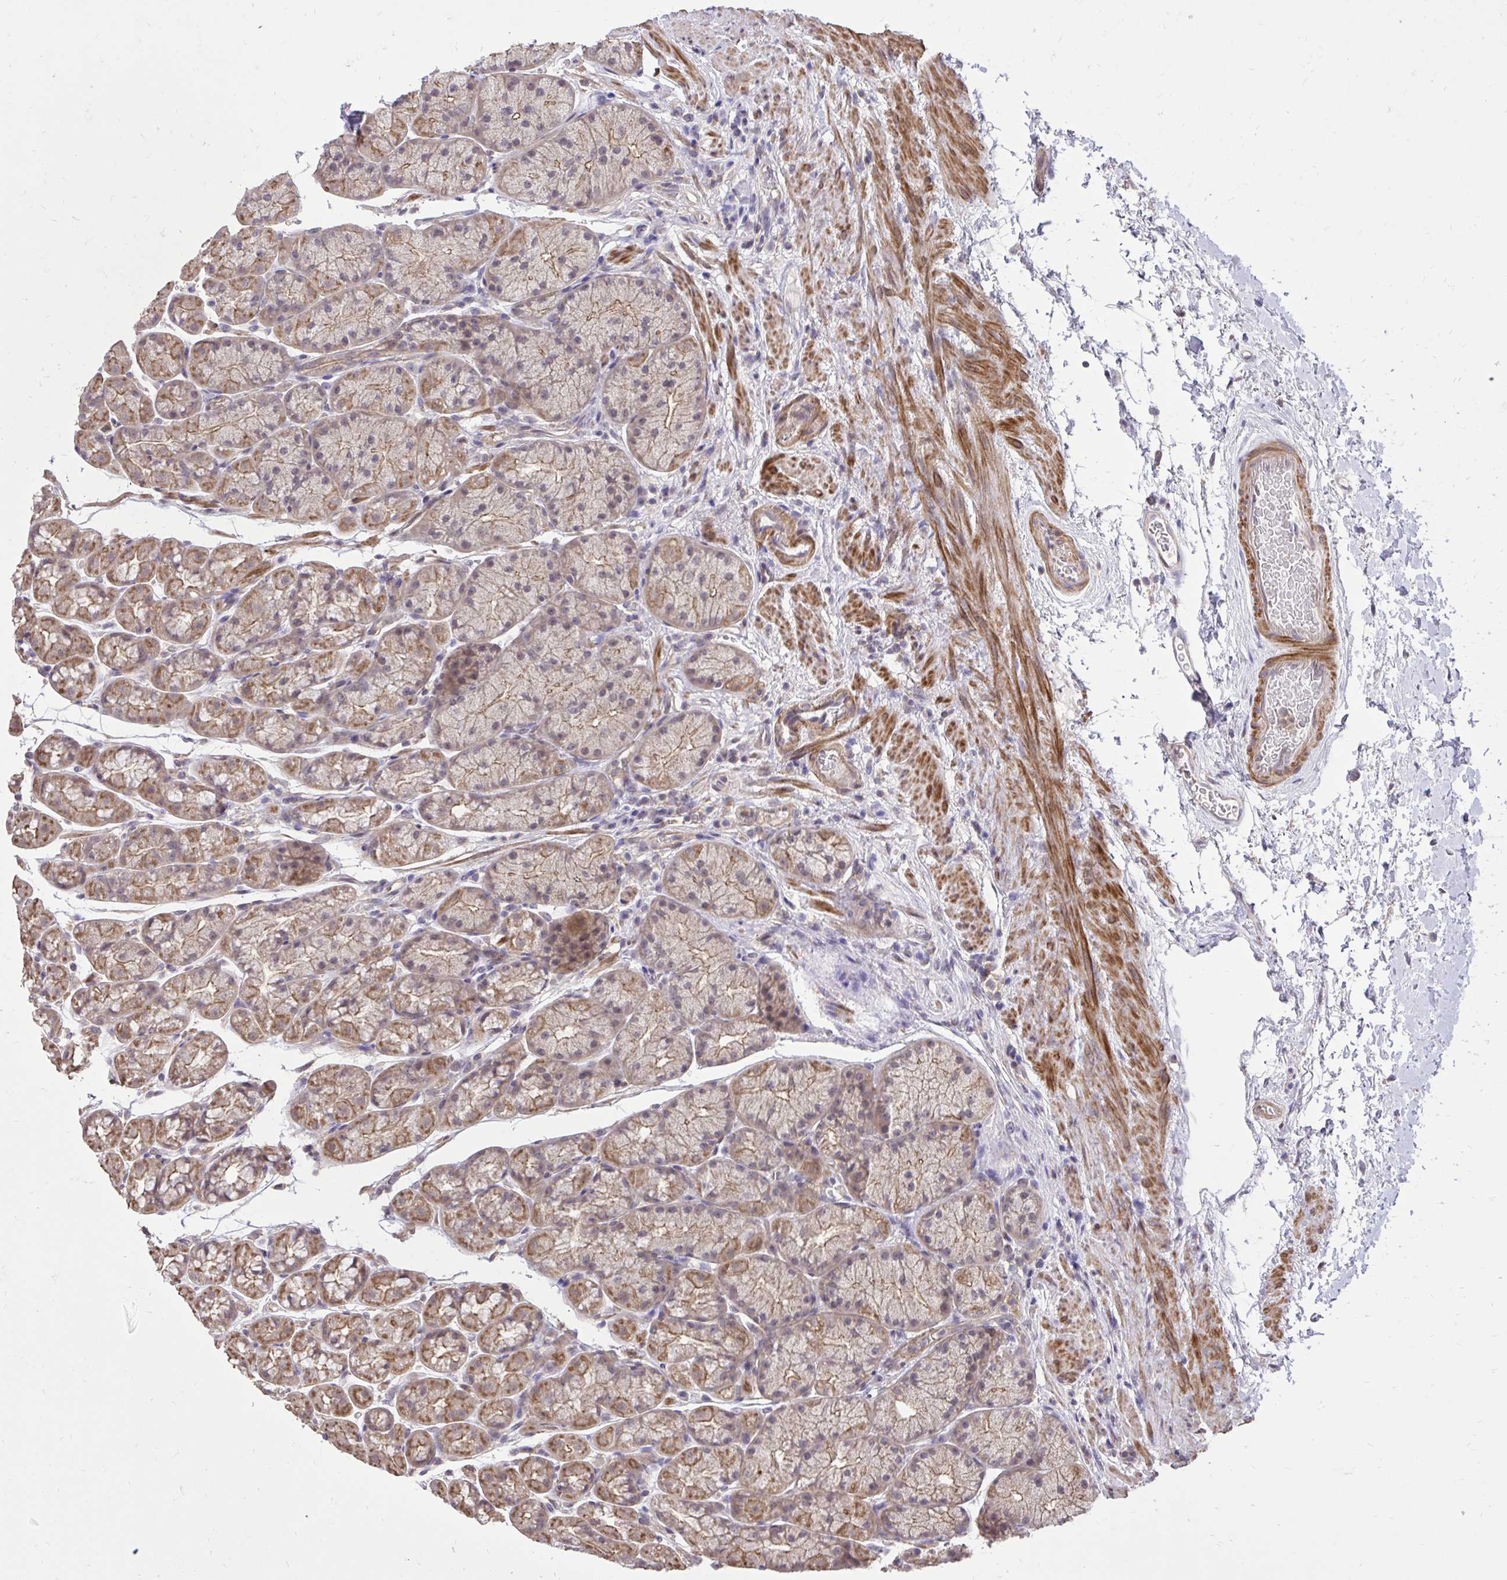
{"staining": {"intensity": "moderate", "quantity": "25%-75%", "location": "cytoplasmic/membranous"}, "tissue": "stomach", "cell_type": "Glandular cells", "image_type": "normal", "snomed": [{"axis": "morphology", "description": "Normal tissue, NOS"}, {"axis": "topography", "description": "Stomach, lower"}], "caption": "Immunohistochemistry (IHC) micrograph of normal stomach stained for a protein (brown), which shows medium levels of moderate cytoplasmic/membranous staining in approximately 25%-75% of glandular cells.", "gene": "IGFL2", "patient": {"sex": "male", "age": 67}}